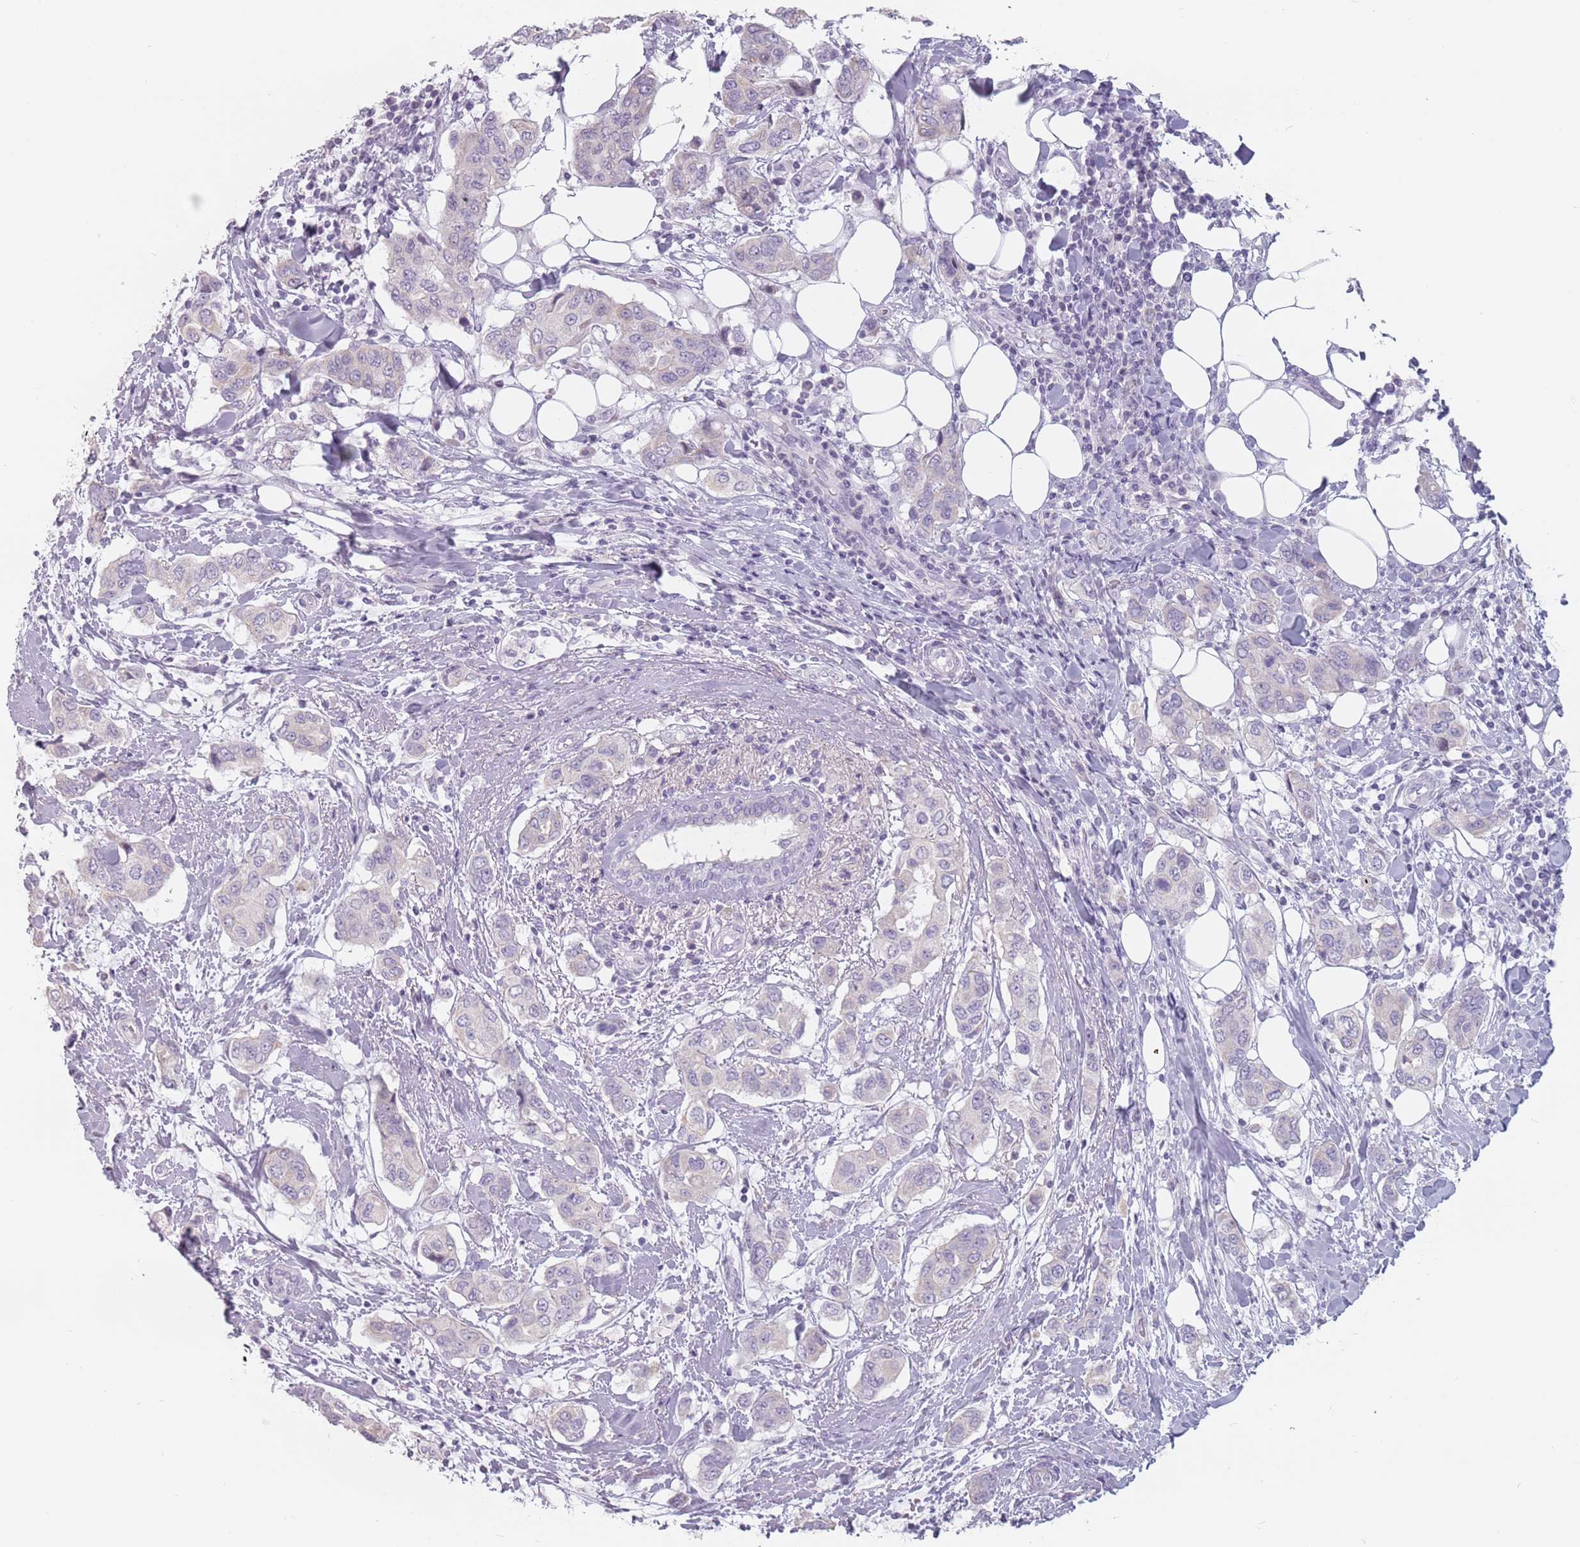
{"staining": {"intensity": "negative", "quantity": "none", "location": "none"}, "tissue": "breast cancer", "cell_type": "Tumor cells", "image_type": "cancer", "snomed": [{"axis": "morphology", "description": "Lobular carcinoma"}, {"axis": "topography", "description": "Breast"}], "caption": "Immunohistochemistry micrograph of human breast cancer (lobular carcinoma) stained for a protein (brown), which exhibits no positivity in tumor cells.", "gene": "CEP19", "patient": {"sex": "female", "age": 51}}